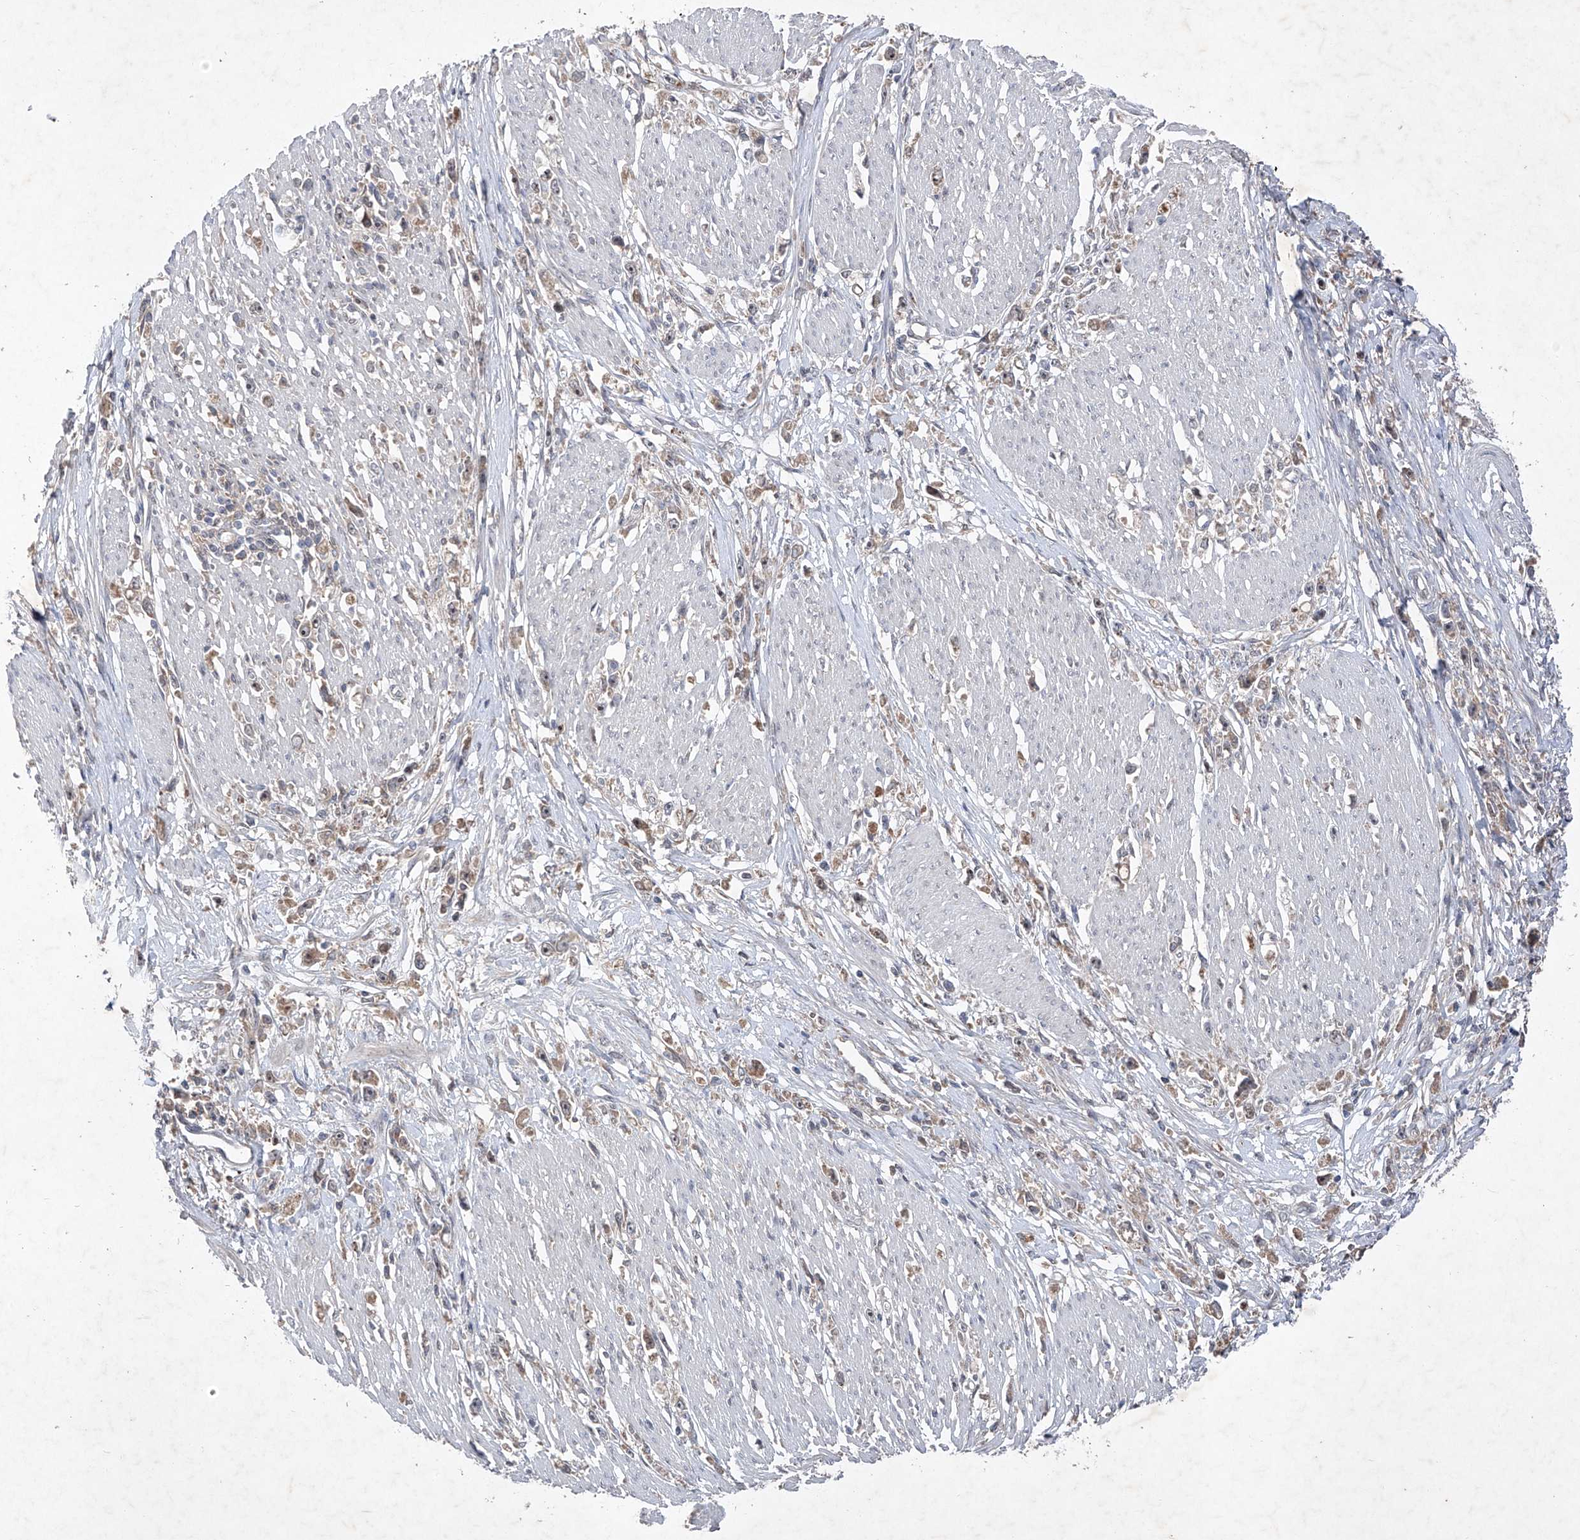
{"staining": {"intensity": "weak", "quantity": "25%-75%", "location": "cytoplasmic/membranous"}, "tissue": "stomach cancer", "cell_type": "Tumor cells", "image_type": "cancer", "snomed": [{"axis": "morphology", "description": "Adenocarcinoma, NOS"}, {"axis": "topography", "description": "Stomach"}], "caption": "Immunohistochemical staining of stomach adenocarcinoma reveals low levels of weak cytoplasmic/membranous protein staining in about 25%-75% of tumor cells. (Brightfield microscopy of DAB IHC at high magnification).", "gene": "FAM135A", "patient": {"sex": "female", "age": 59}}